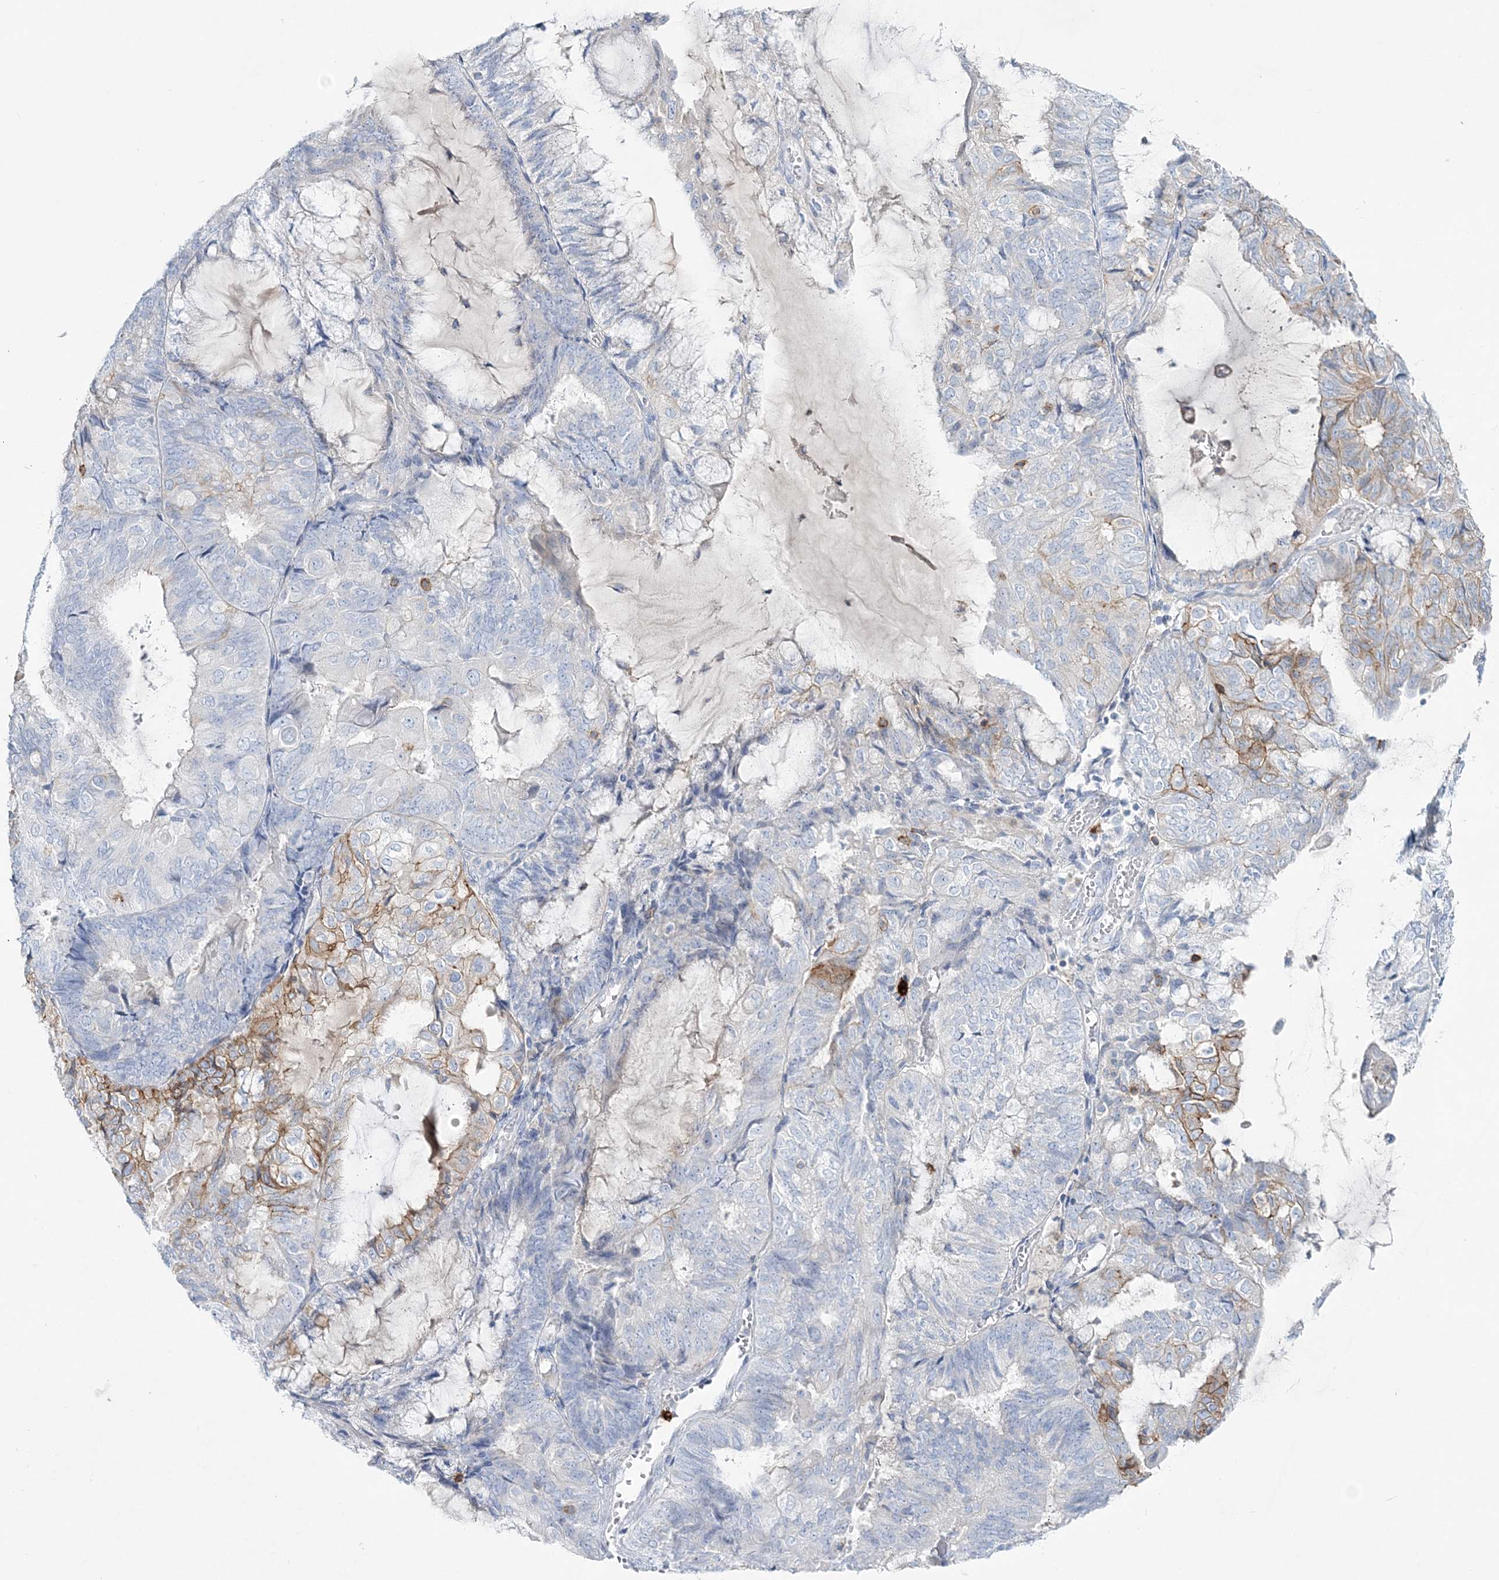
{"staining": {"intensity": "weak", "quantity": "<25%", "location": "cytoplasmic/membranous"}, "tissue": "endometrial cancer", "cell_type": "Tumor cells", "image_type": "cancer", "snomed": [{"axis": "morphology", "description": "Adenocarcinoma, NOS"}, {"axis": "topography", "description": "Endometrium"}], "caption": "Tumor cells are negative for brown protein staining in adenocarcinoma (endometrial).", "gene": "WDSUB1", "patient": {"sex": "female", "age": 81}}